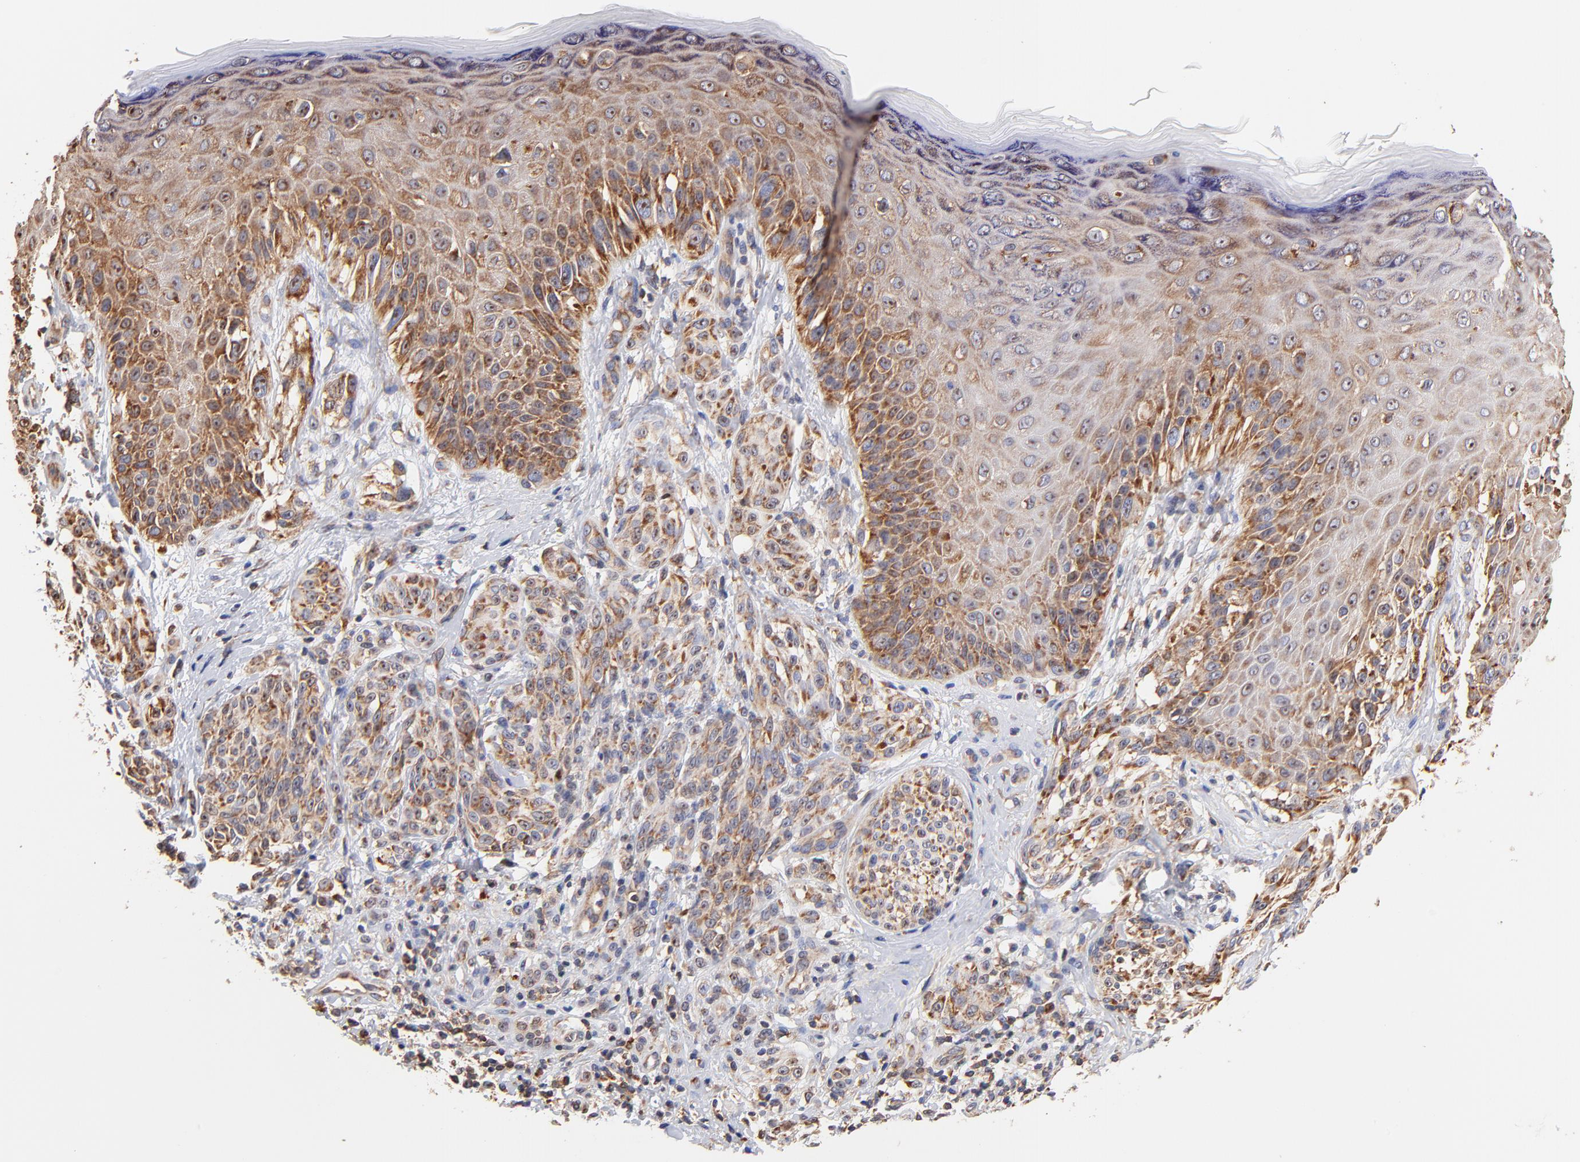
{"staining": {"intensity": "moderate", "quantity": ">75%", "location": "cytoplasmic/membranous"}, "tissue": "melanoma", "cell_type": "Tumor cells", "image_type": "cancer", "snomed": [{"axis": "morphology", "description": "Malignant melanoma, NOS"}, {"axis": "topography", "description": "Skin"}], "caption": "Tumor cells display medium levels of moderate cytoplasmic/membranous expression in approximately >75% of cells in human melanoma.", "gene": "RPL27", "patient": {"sex": "male", "age": 57}}